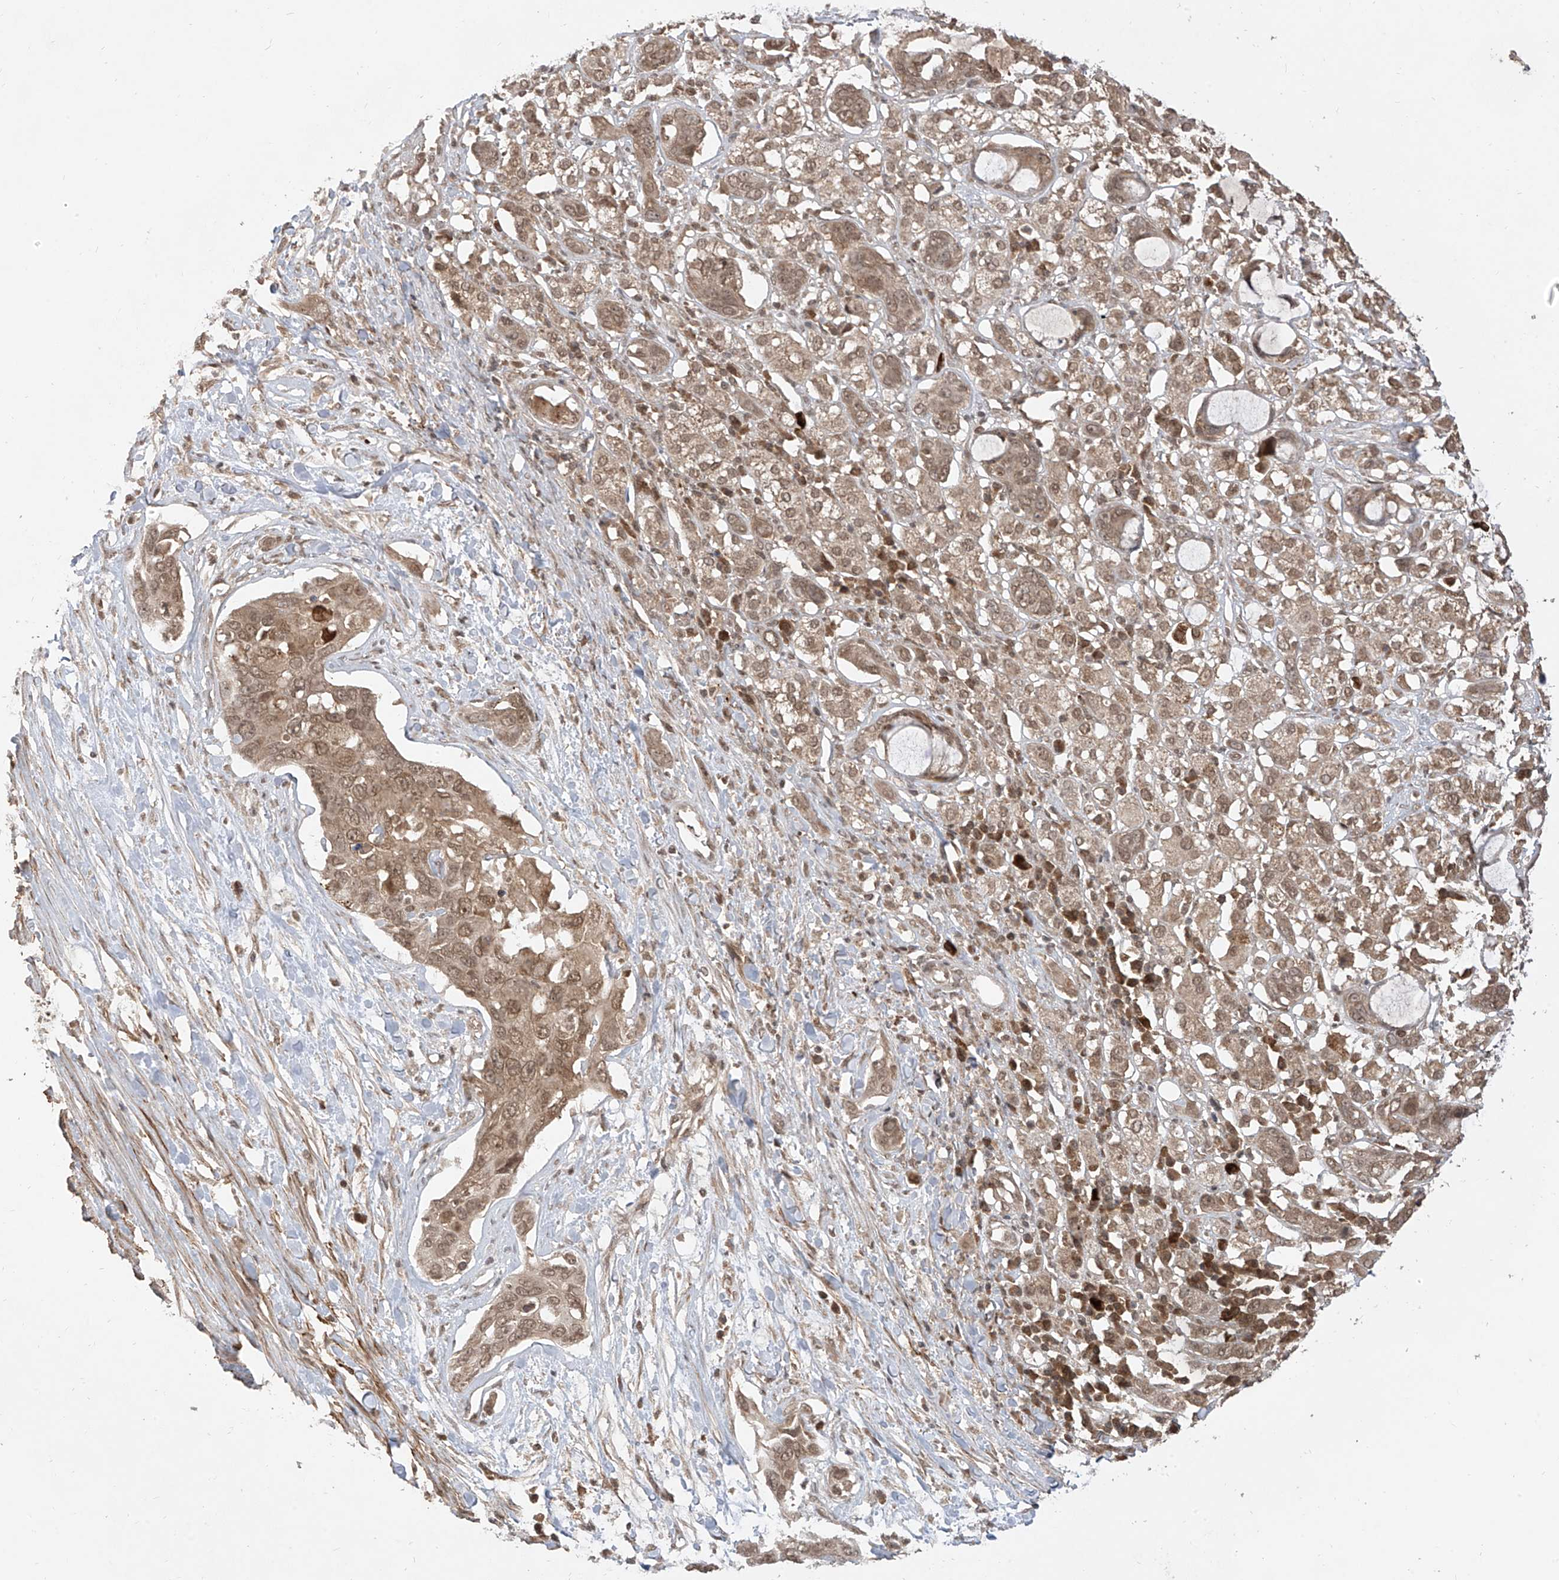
{"staining": {"intensity": "moderate", "quantity": ">75%", "location": "cytoplasmic/membranous,nuclear"}, "tissue": "pancreatic cancer", "cell_type": "Tumor cells", "image_type": "cancer", "snomed": [{"axis": "morphology", "description": "Adenocarcinoma, NOS"}, {"axis": "topography", "description": "Pancreas"}], "caption": "Protein analysis of pancreatic cancer (adenocarcinoma) tissue shows moderate cytoplasmic/membranous and nuclear positivity in approximately >75% of tumor cells.", "gene": "LCOR", "patient": {"sex": "female", "age": 60}}